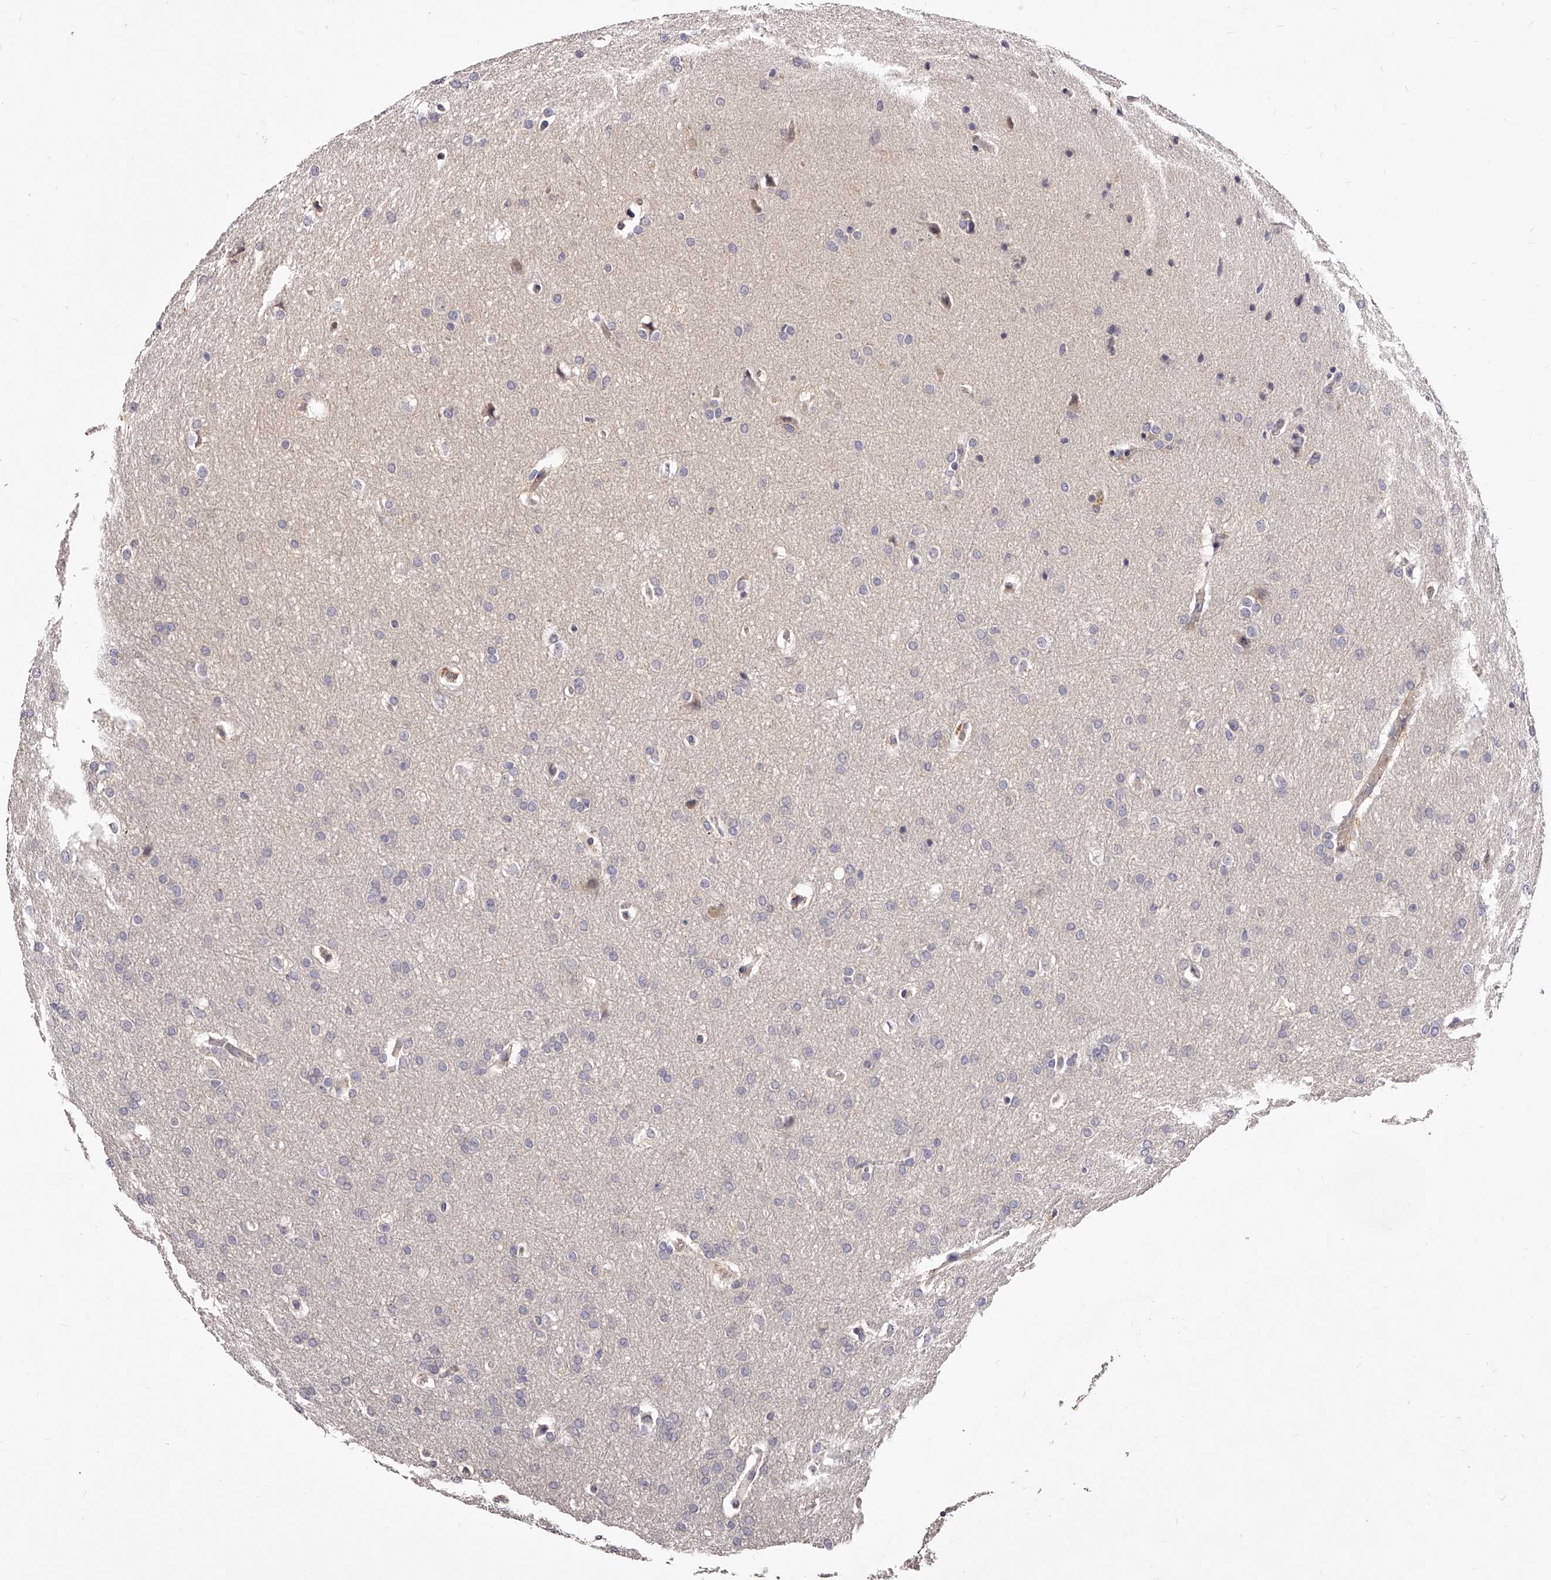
{"staining": {"intensity": "negative", "quantity": "none", "location": "none"}, "tissue": "glioma", "cell_type": "Tumor cells", "image_type": "cancer", "snomed": [{"axis": "morphology", "description": "Glioma, malignant, Low grade"}, {"axis": "topography", "description": "Brain"}], "caption": "High power microscopy histopathology image of an immunohistochemistry (IHC) photomicrograph of malignant glioma (low-grade), revealing no significant expression in tumor cells.", "gene": "ZNF502", "patient": {"sex": "female", "age": 37}}